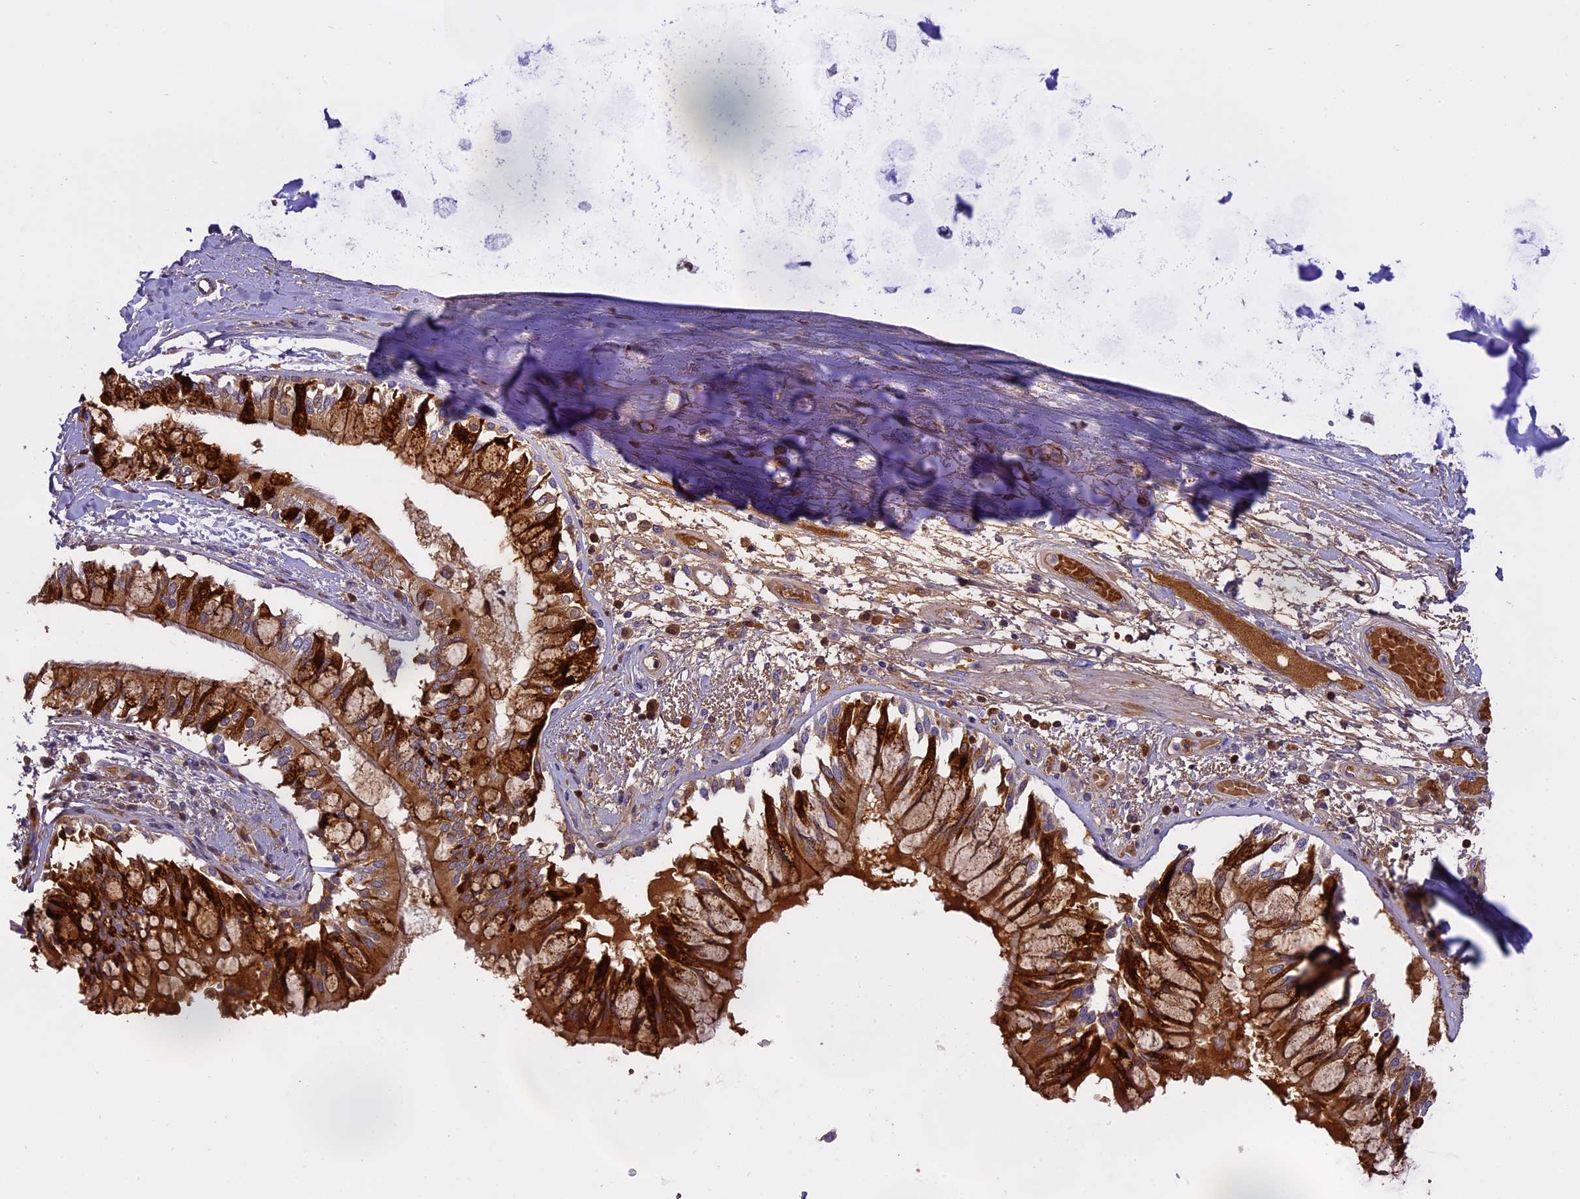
{"staining": {"intensity": "negative", "quantity": "none", "location": "none"}, "tissue": "adipose tissue", "cell_type": "Adipocytes", "image_type": "normal", "snomed": [{"axis": "morphology", "description": "Normal tissue, NOS"}, {"axis": "topography", "description": "Cartilage tissue"}, {"axis": "topography", "description": "Bronchus"}, {"axis": "topography", "description": "Lung"}, {"axis": "topography", "description": "Peripheral nerve tissue"}], "caption": "A high-resolution photomicrograph shows immunohistochemistry staining of benign adipose tissue, which displays no significant staining in adipocytes.", "gene": "WFDC2", "patient": {"sex": "female", "age": 49}}